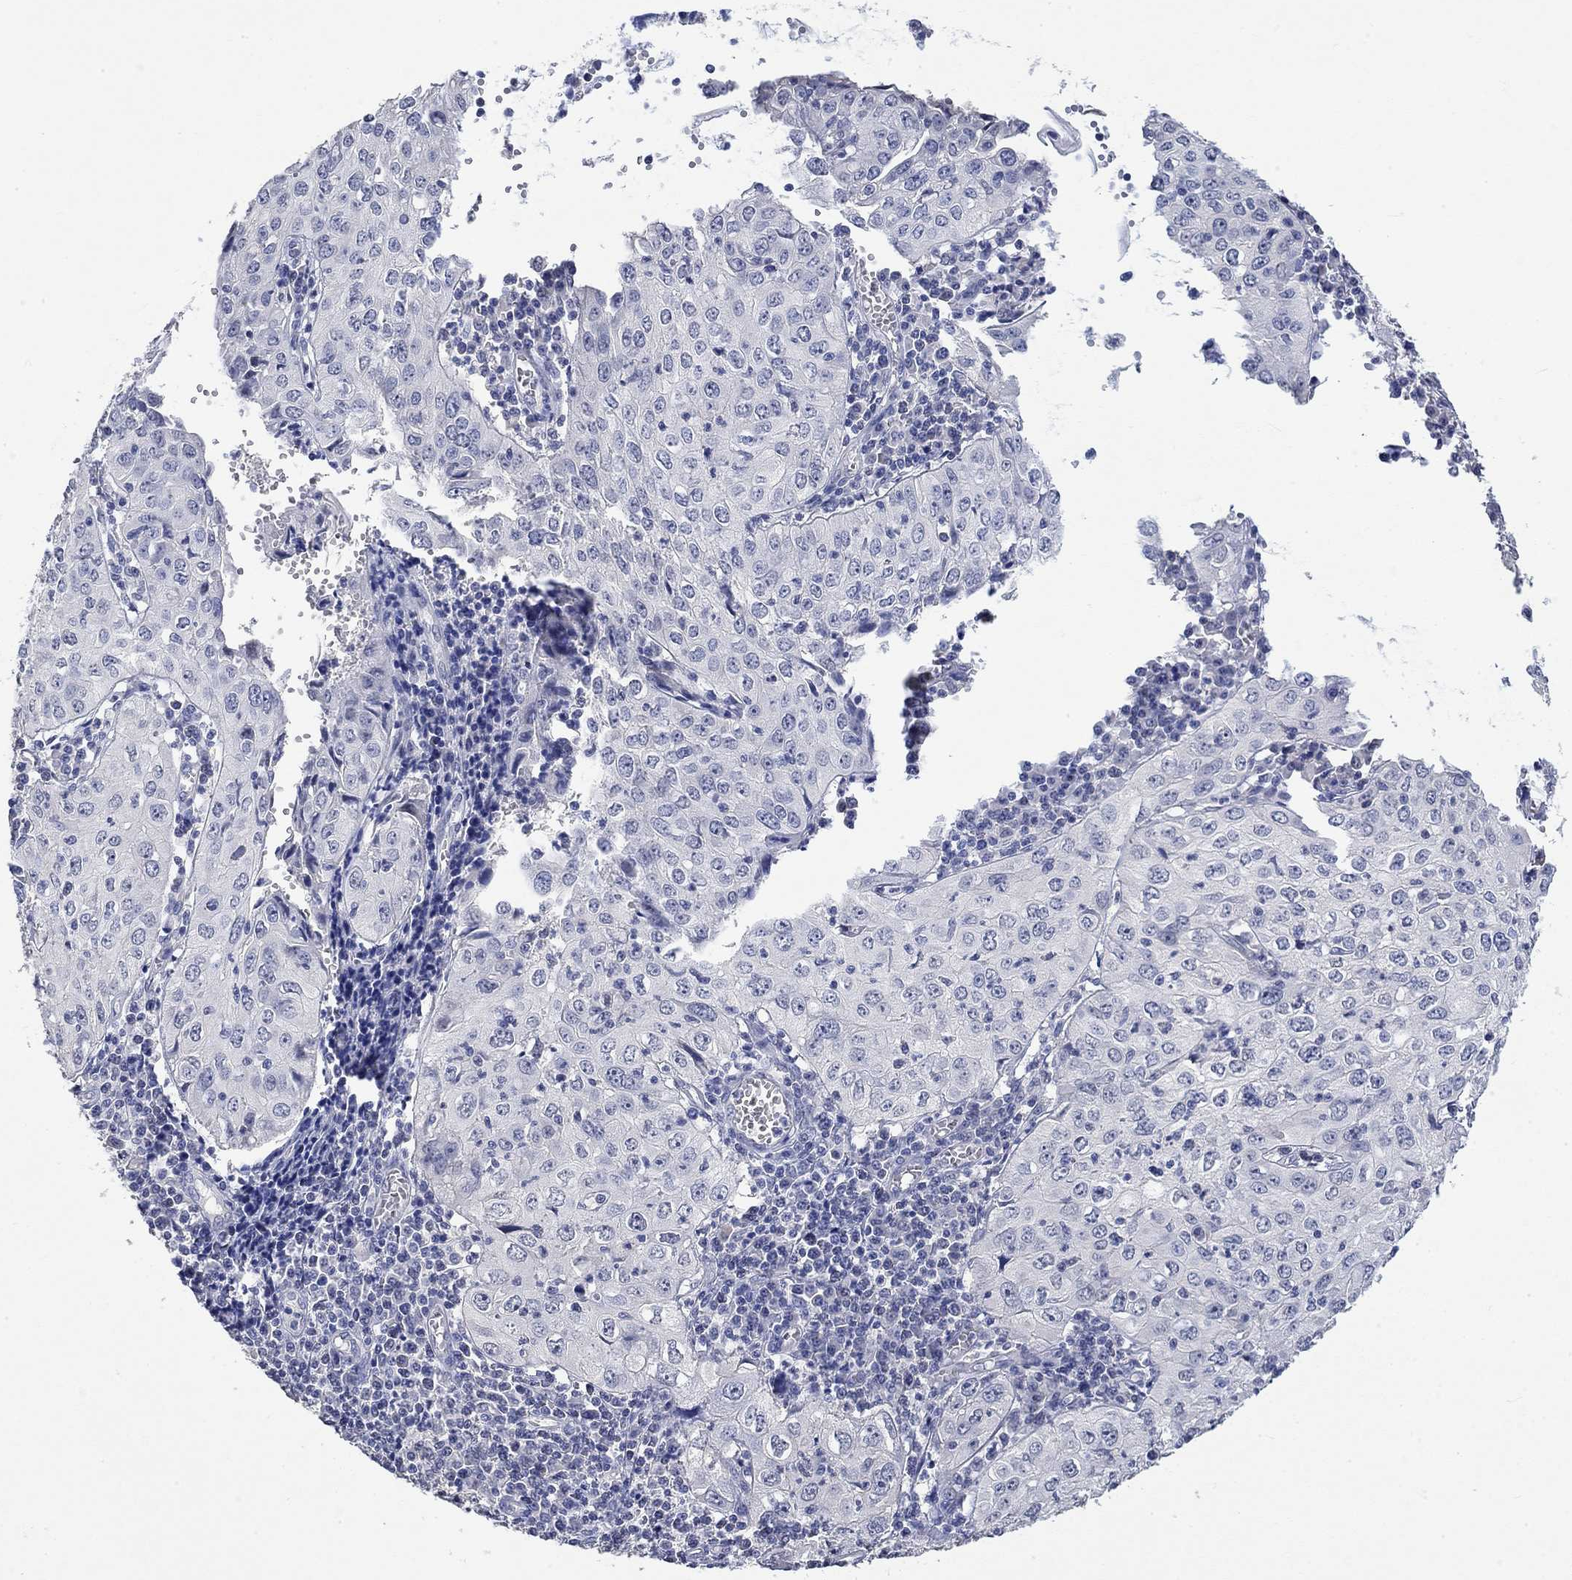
{"staining": {"intensity": "negative", "quantity": "none", "location": "none"}, "tissue": "cervical cancer", "cell_type": "Tumor cells", "image_type": "cancer", "snomed": [{"axis": "morphology", "description": "Squamous cell carcinoma, NOS"}, {"axis": "topography", "description": "Cervix"}], "caption": "A high-resolution histopathology image shows immunohistochemistry (IHC) staining of cervical cancer (squamous cell carcinoma), which displays no significant positivity in tumor cells.", "gene": "PNMA5", "patient": {"sex": "female", "age": 24}}